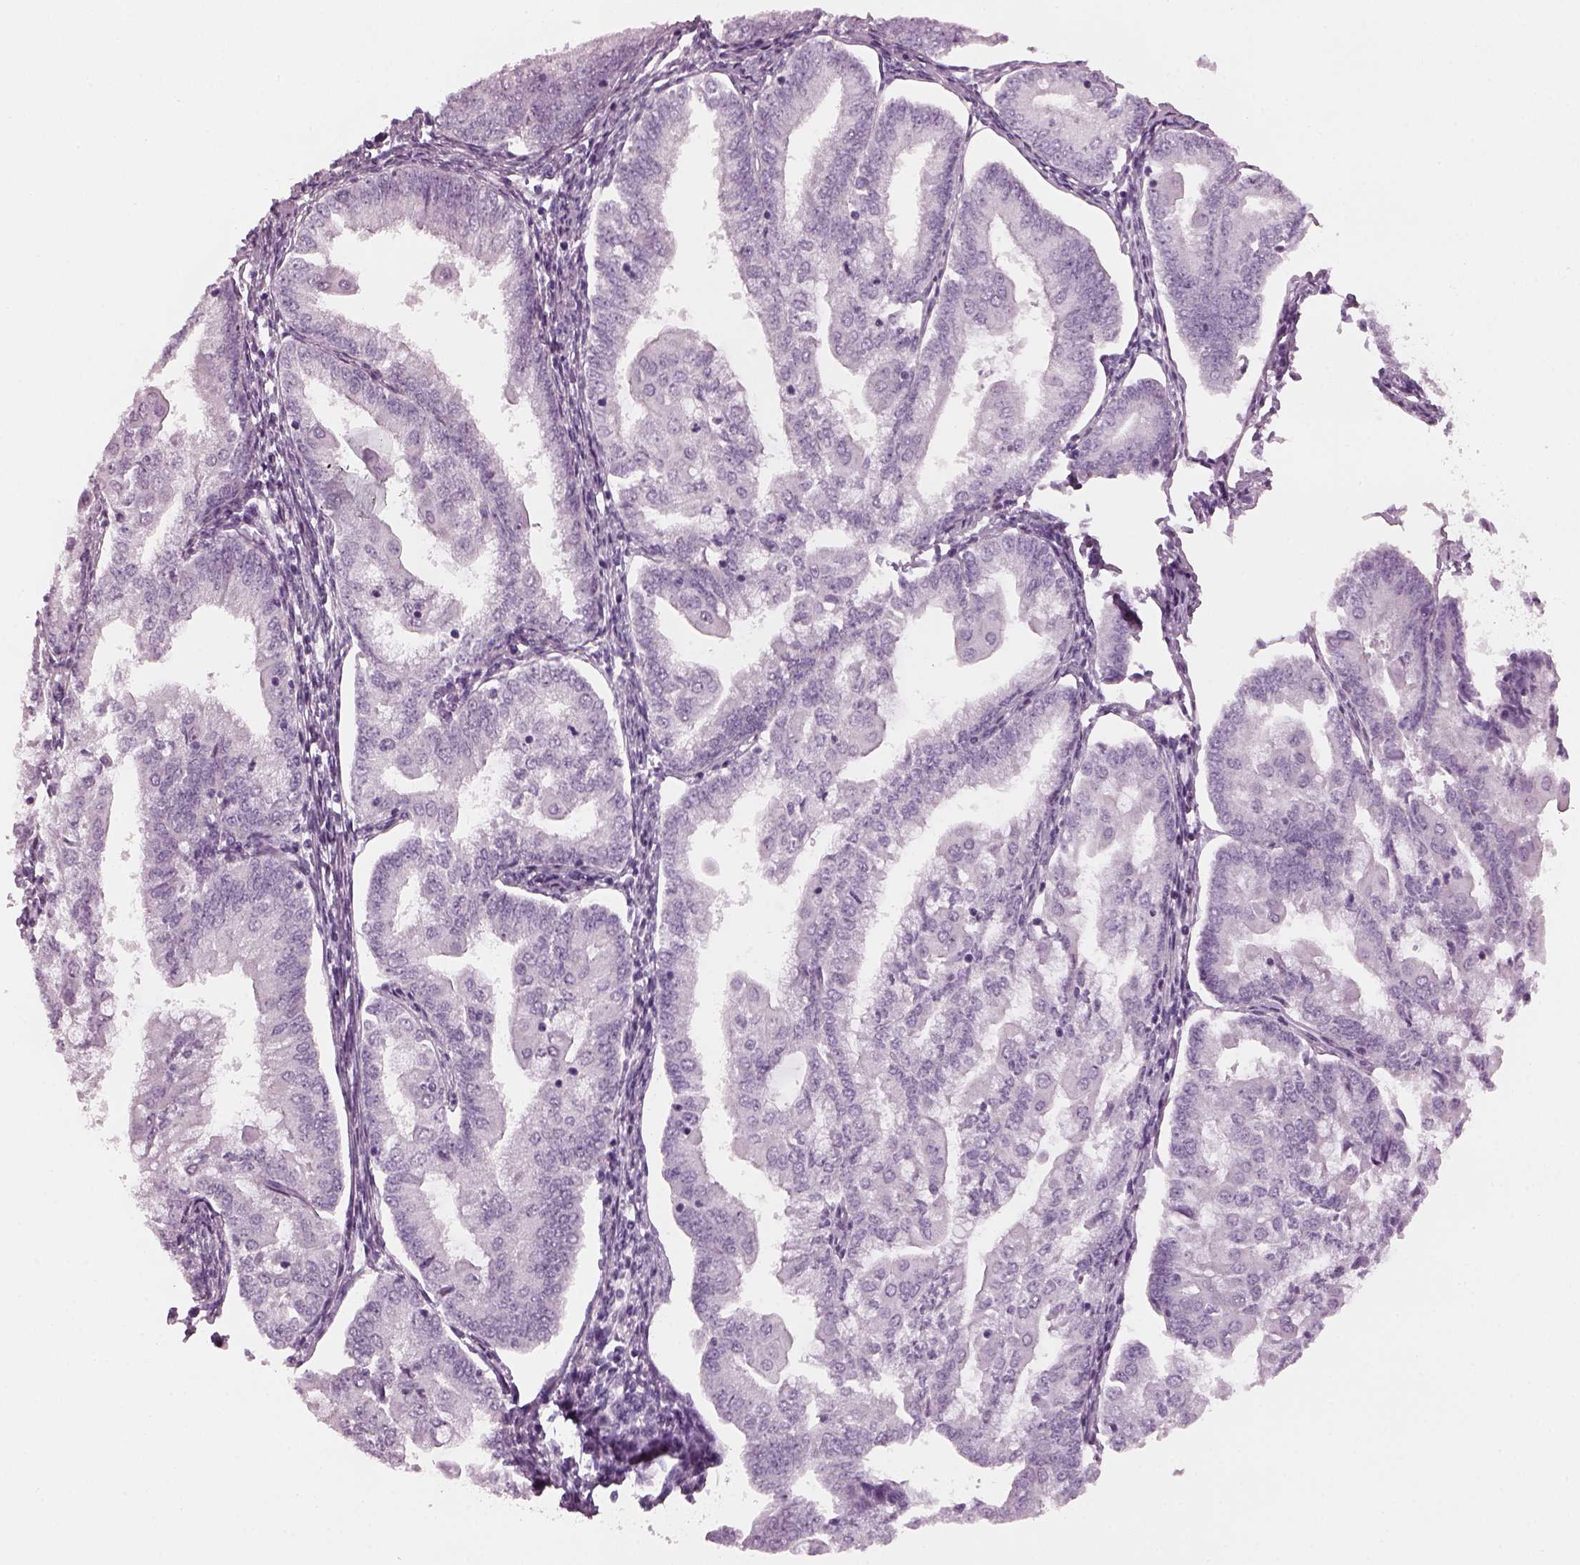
{"staining": {"intensity": "negative", "quantity": "none", "location": "none"}, "tissue": "endometrial cancer", "cell_type": "Tumor cells", "image_type": "cancer", "snomed": [{"axis": "morphology", "description": "Adenocarcinoma, NOS"}, {"axis": "topography", "description": "Endometrium"}], "caption": "High power microscopy micrograph of an IHC image of endometrial adenocarcinoma, revealing no significant positivity in tumor cells.", "gene": "PDC", "patient": {"sex": "female", "age": 55}}